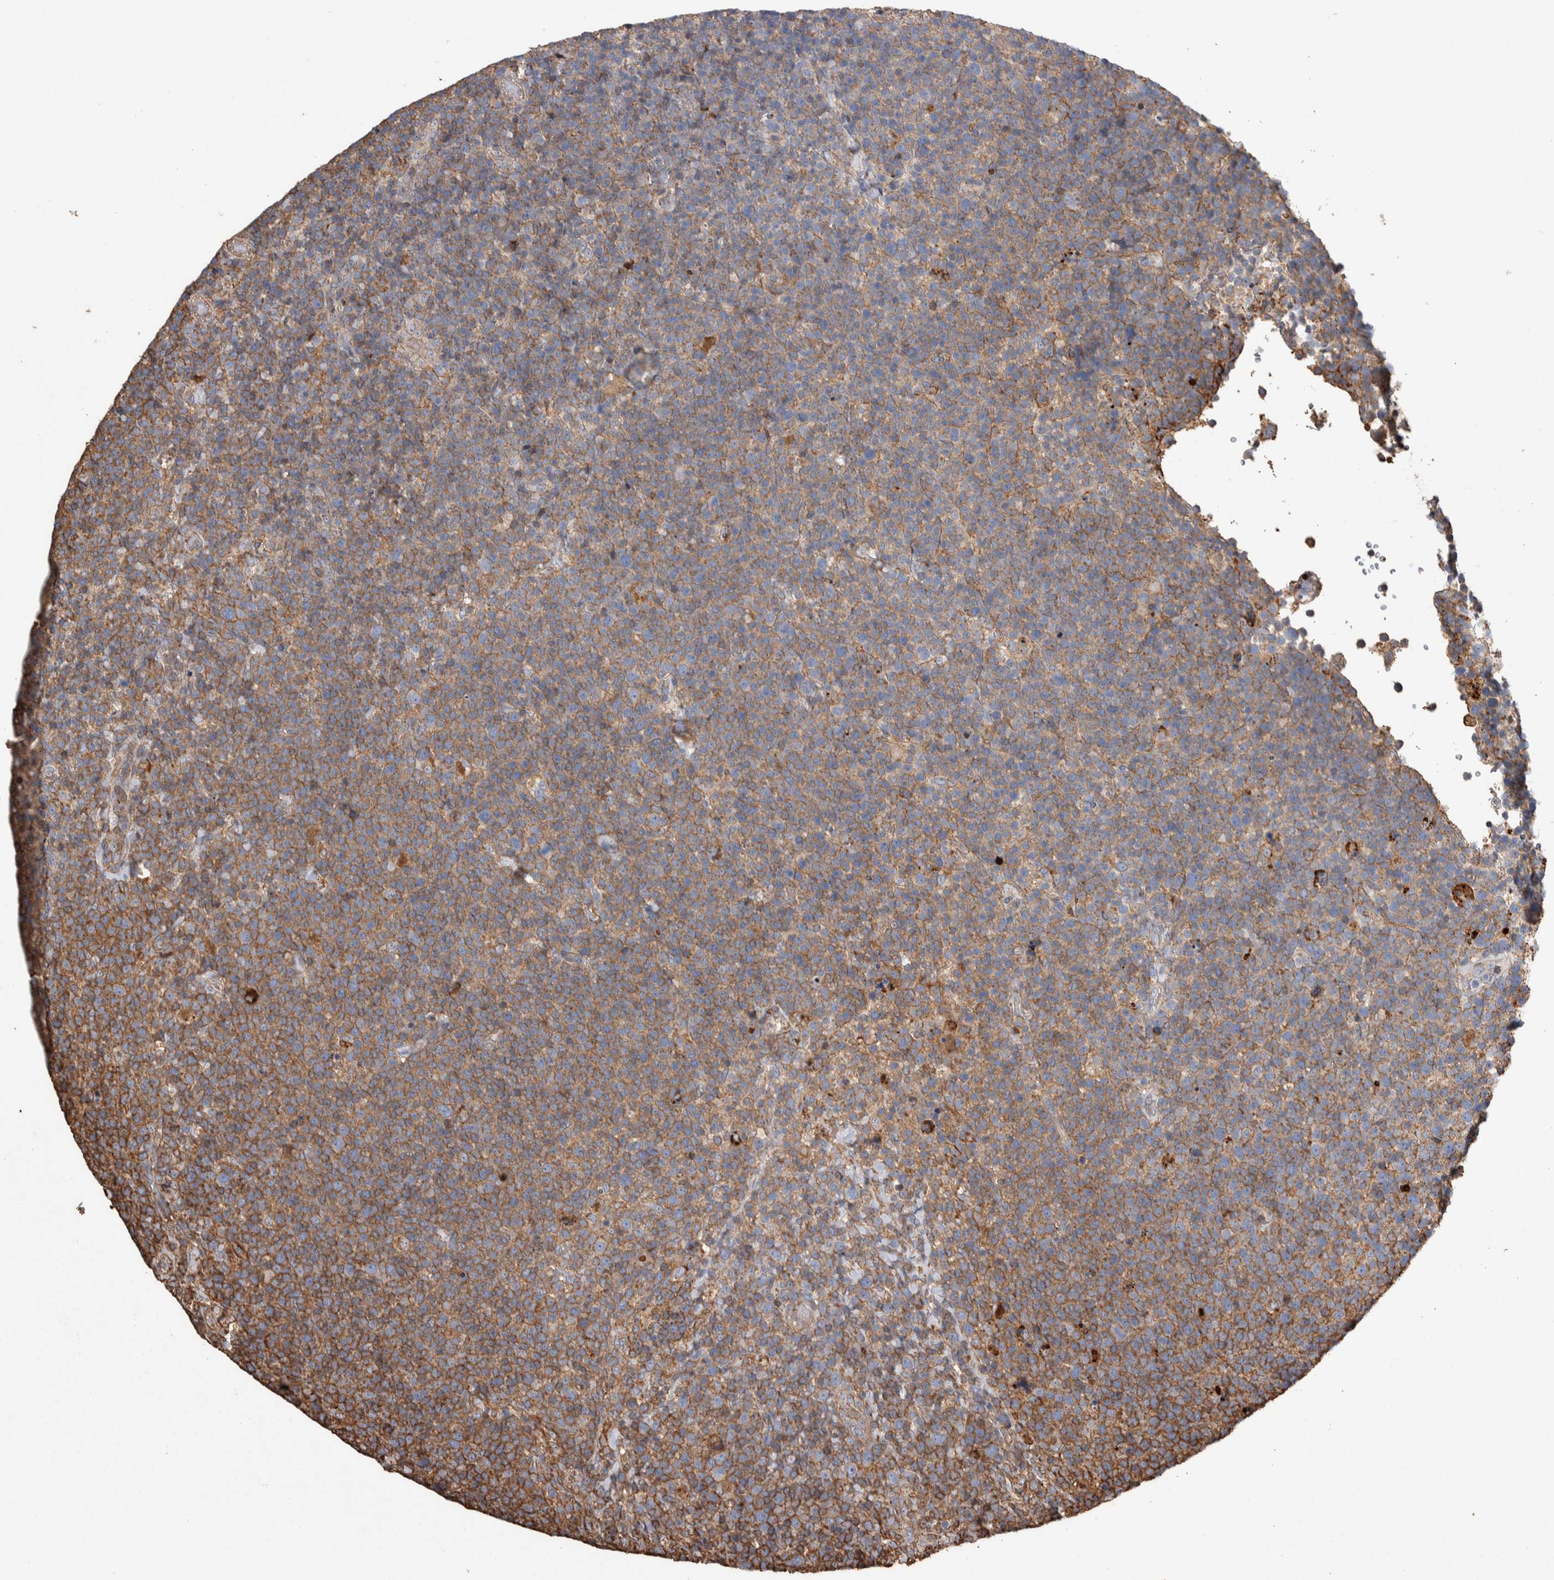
{"staining": {"intensity": "weak", "quantity": ">75%", "location": "cytoplasmic/membranous"}, "tissue": "lymphoma", "cell_type": "Tumor cells", "image_type": "cancer", "snomed": [{"axis": "morphology", "description": "Malignant lymphoma, non-Hodgkin's type, High grade"}, {"axis": "topography", "description": "Lymph node"}], "caption": "IHC of human lymphoma reveals low levels of weak cytoplasmic/membranous positivity in approximately >75% of tumor cells.", "gene": "ENPP2", "patient": {"sex": "male", "age": 61}}